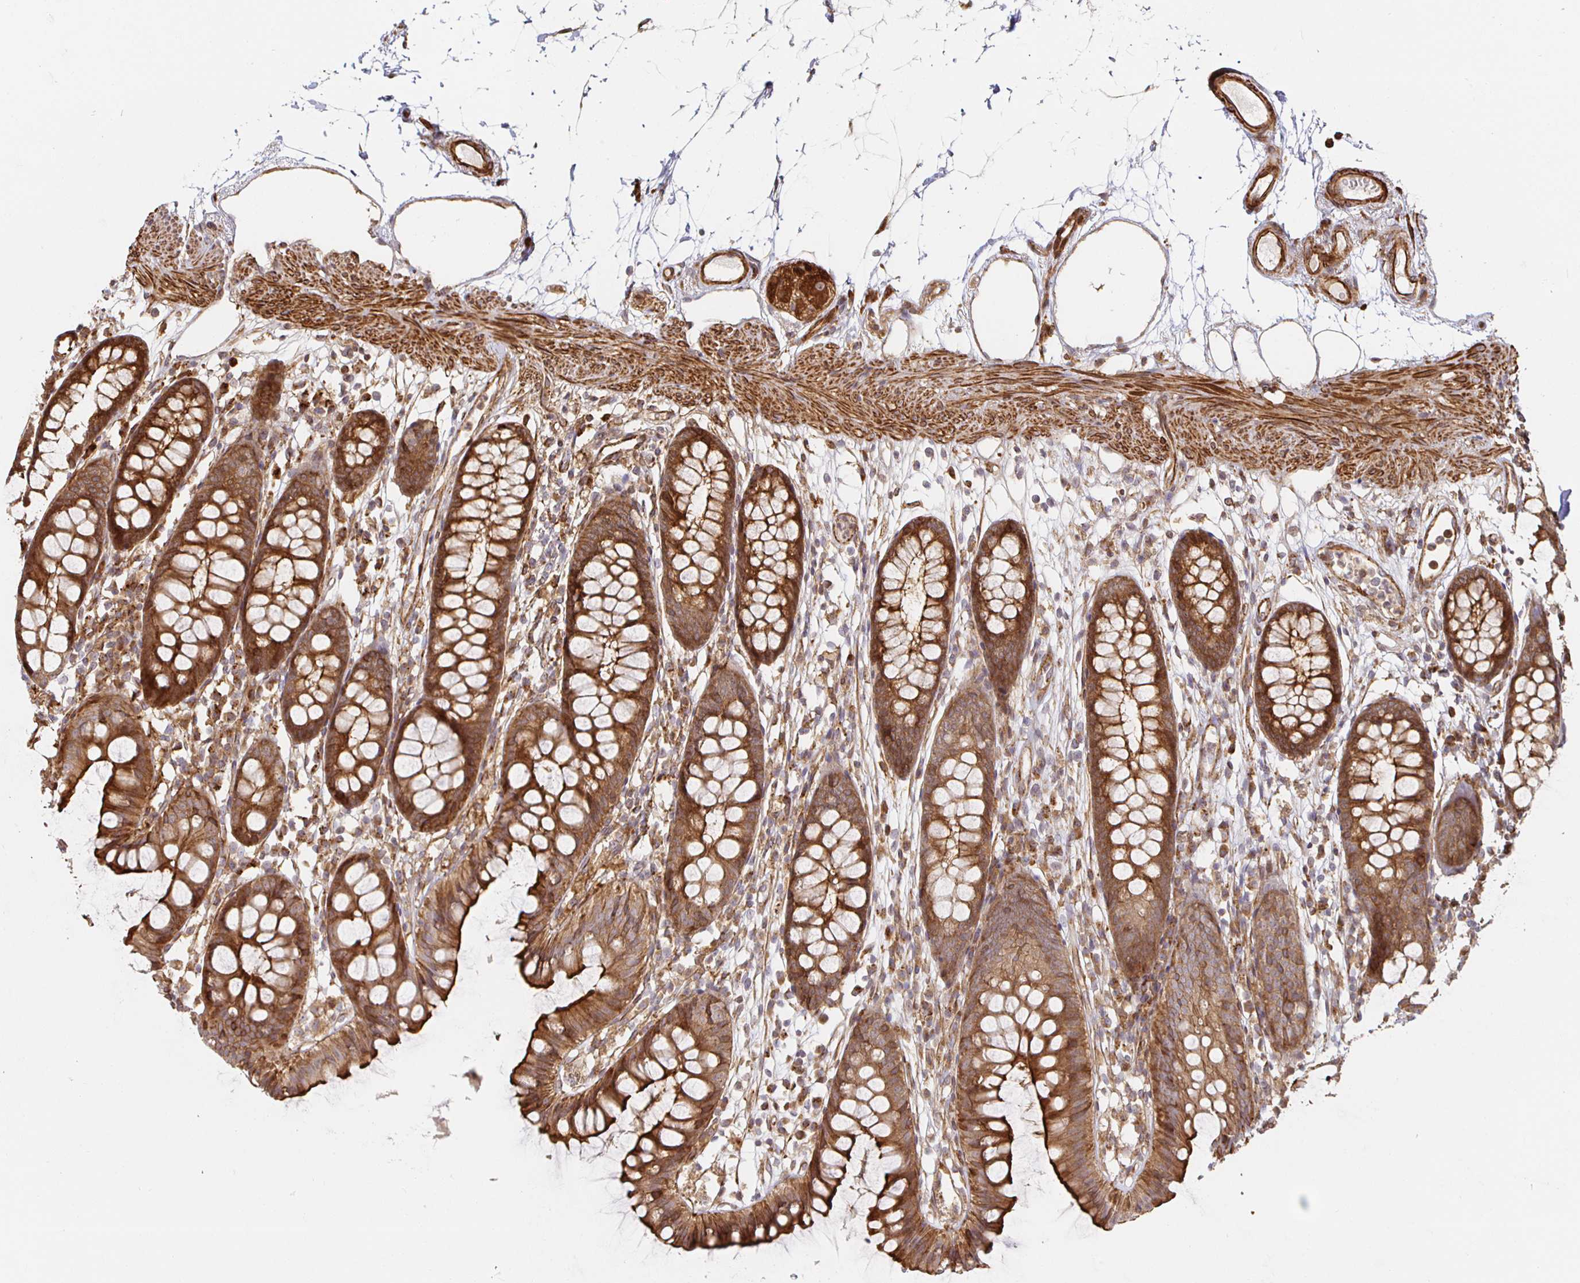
{"staining": {"intensity": "strong", "quantity": ">75%", "location": "cytoplasmic/membranous"}, "tissue": "colon", "cell_type": "Endothelial cells", "image_type": "normal", "snomed": [{"axis": "morphology", "description": "Normal tissue, NOS"}, {"axis": "topography", "description": "Colon"}], "caption": "Immunohistochemical staining of normal colon demonstrates high levels of strong cytoplasmic/membranous expression in approximately >75% of endothelial cells.", "gene": "STRAP", "patient": {"sex": "female", "age": 84}}